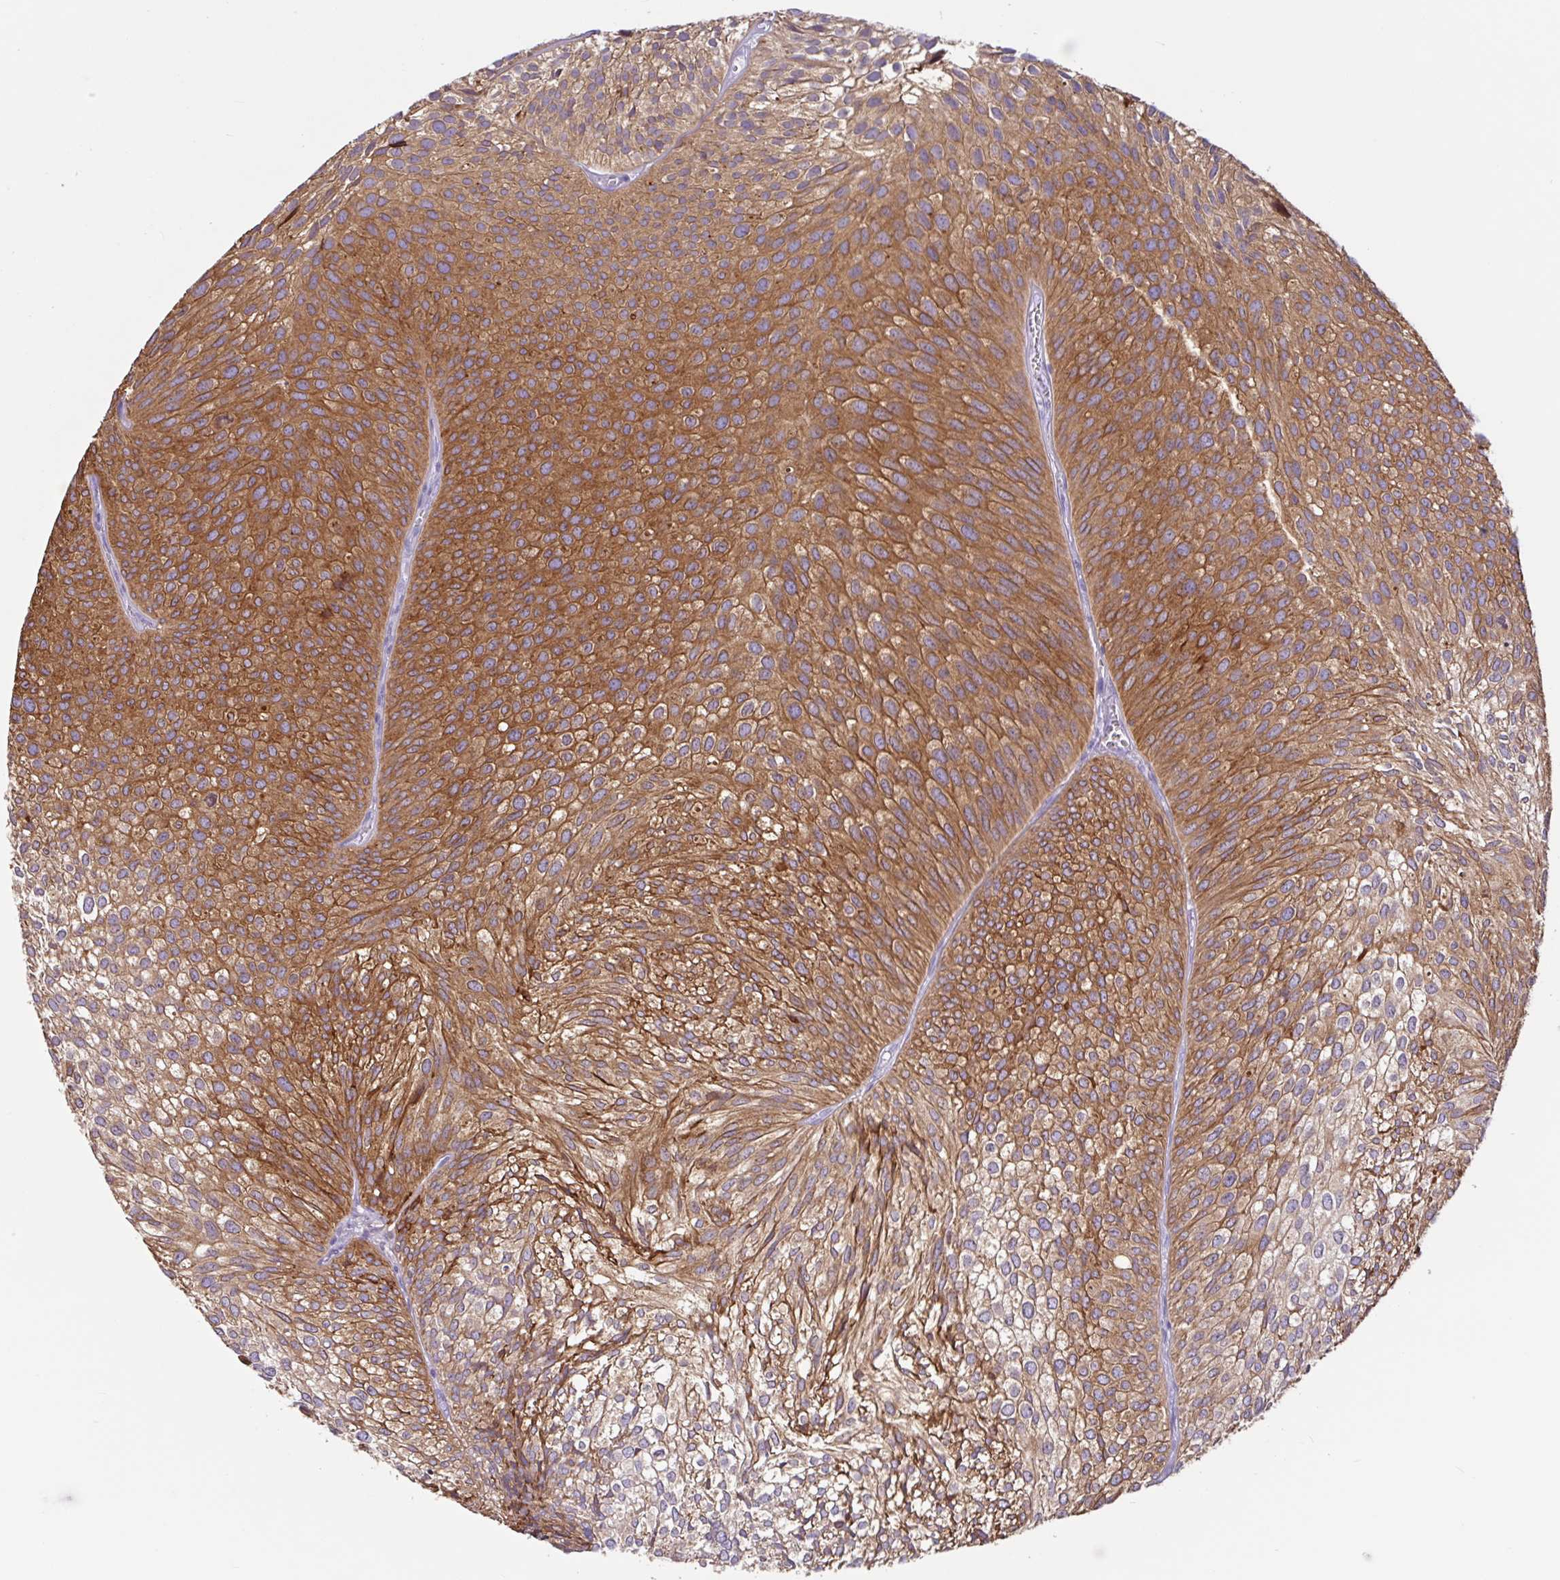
{"staining": {"intensity": "moderate", "quantity": "25%-75%", "location": "cytoplasmic/membranous"}, "tissue": "urothelial cancer", "cell_type": "Tumor cells", "image_type": "cancer", "snomed": [{"axis": "morphology", "description": "Urothelial carcinoma, Low grade"}, {"axis": "topography", "description": "Urinary bladder"}], "caption": "This is a photomicrograph of immunohistochemistry (IHC) staining of urothelial cancer, which shows moderate expression in the cytoplasmic/membranous of tumor cells.", "gene": "CTSE", "patient": {"sex": "male", "age": 91}}